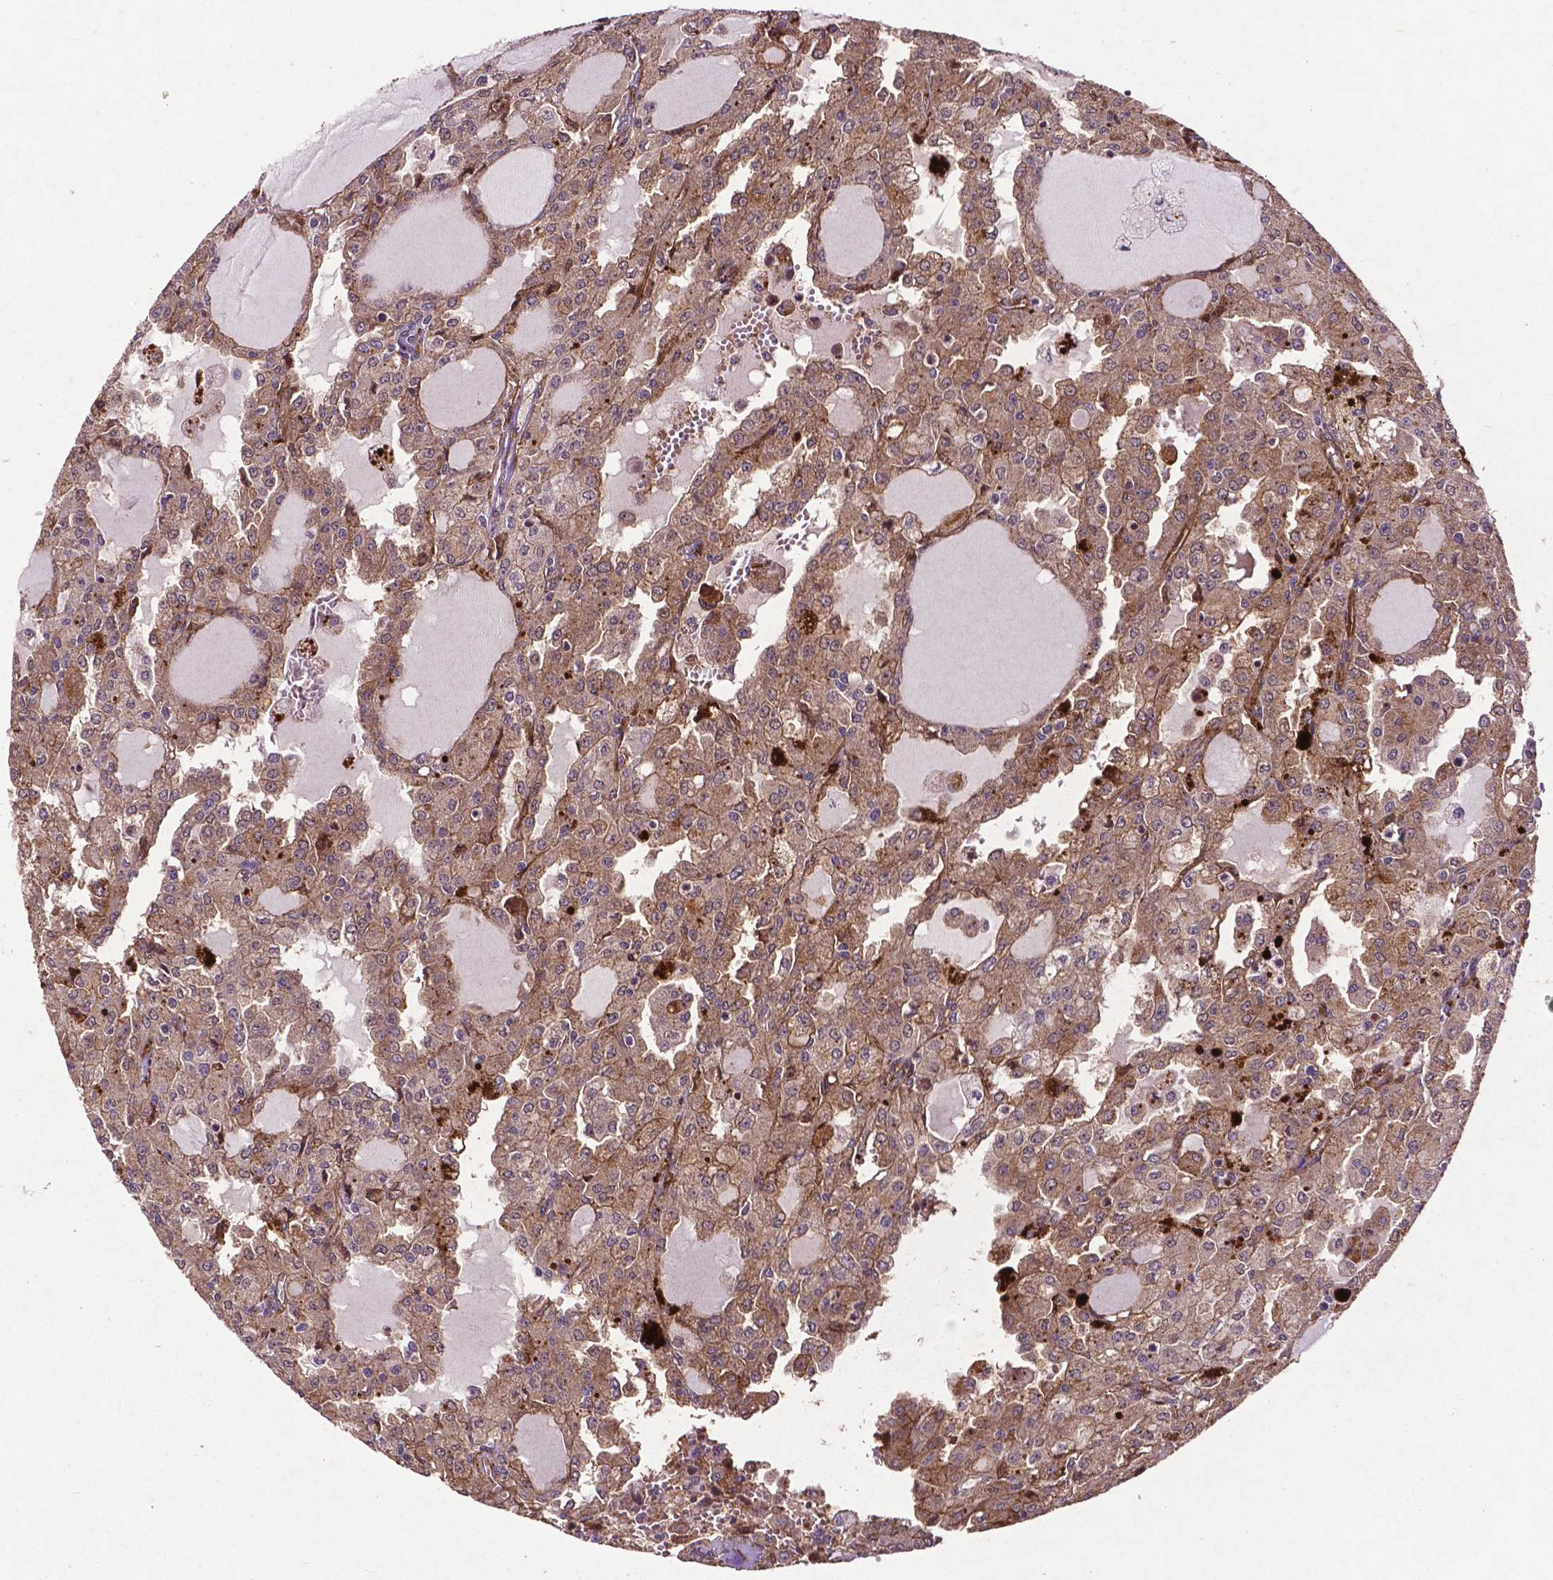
{"staining": {"intensity": "weak", "quantity": ">75%", "location": "cytoplasmic/membranous"}, "tissue": "head and neck cancer", "cell_type": "Tumor cells", "image_type": "cancer", "snomed": [{"axis": "morphology", "description": "Adenocarcinoma, NOS"}, {"axis": "topography", "description": "Head-Neck"}], "caption": "Head and neck cancer stained with a protein marker displays weak staining in tumor cells.", "gene": "RRAS", "patient": {"sex": "male", "age": 64}}